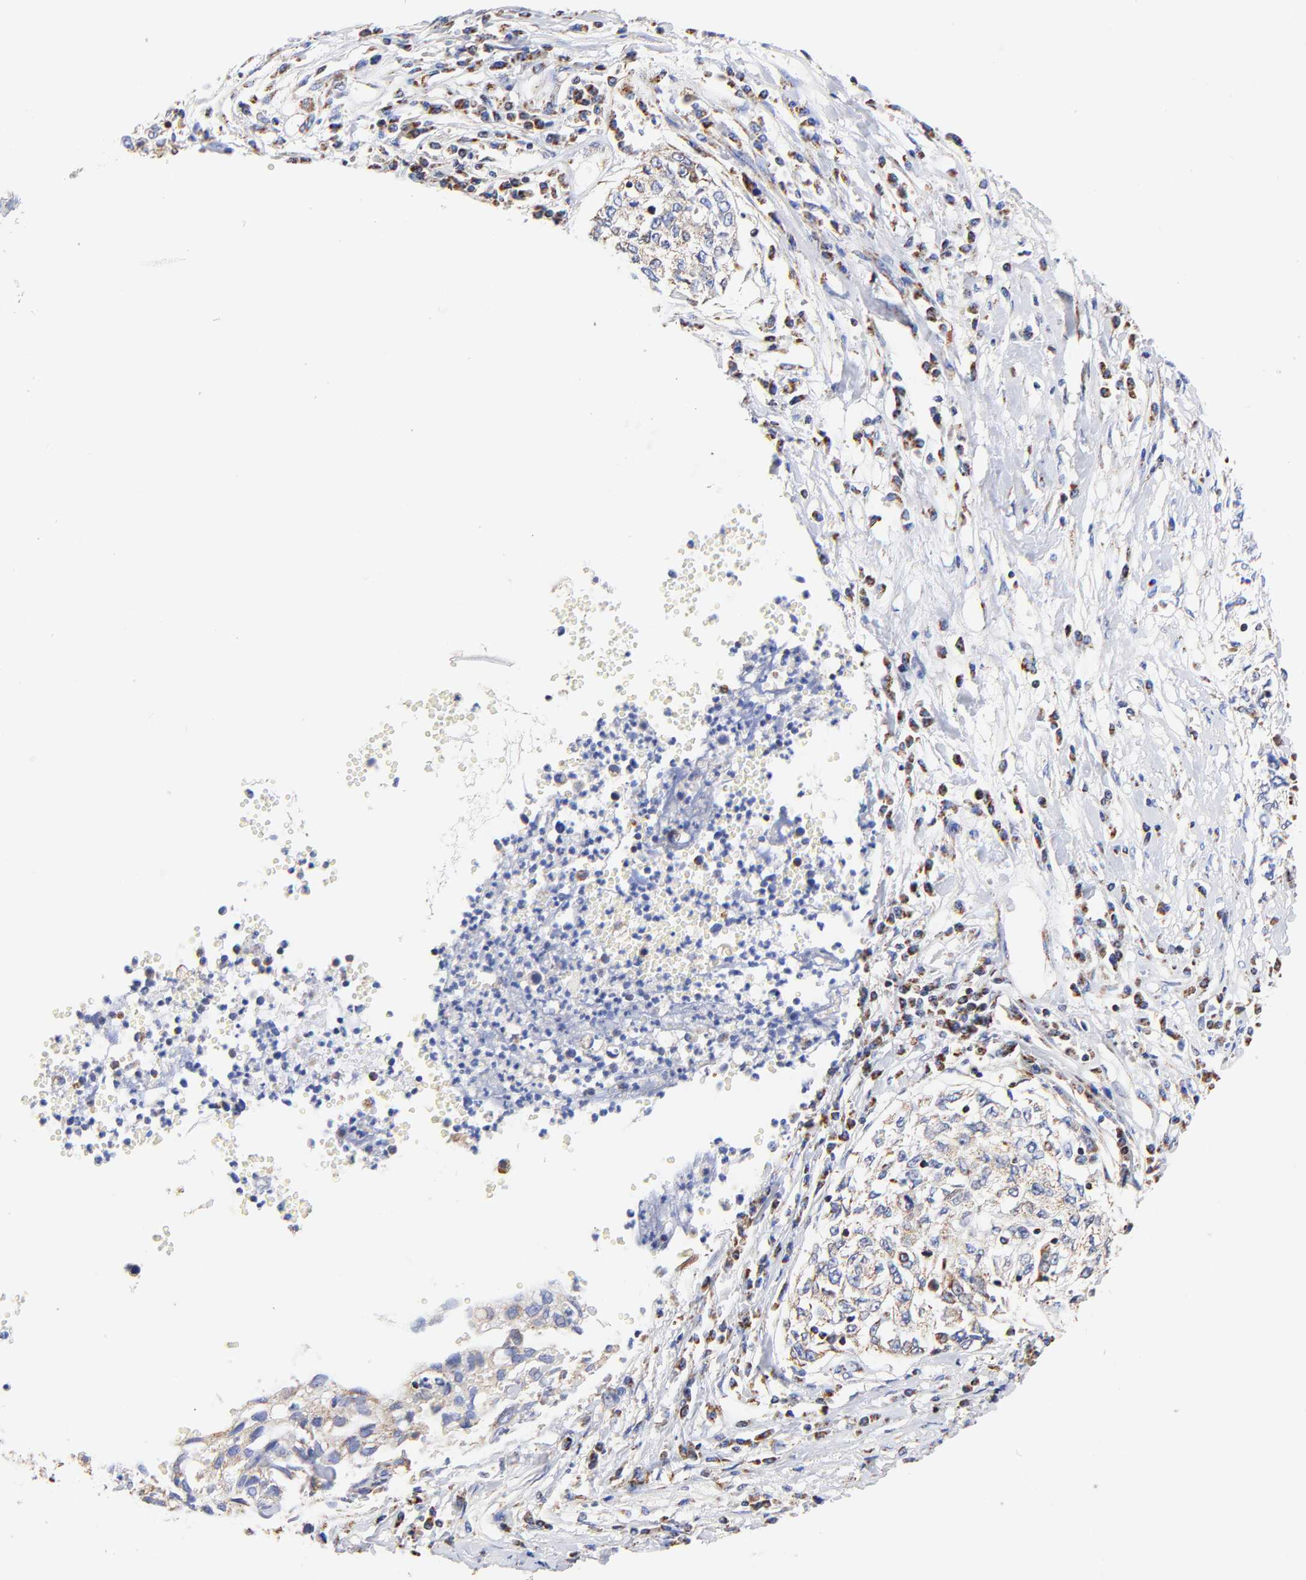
{"staining": {"intensity": "moderate", "quantity": "25%-75%", "location": "cytoplasmic/membranous"}, "tissue": "cervical cancer", "cell_type": "Tumor cells", "image_type": "cancer", "snomed": [{"axis": "morphology", "description": "Normal tissue, NOS"}, {"axis": "morphology", "description": "Squamous cell carcinoma, NOS"}, {"axis": "topography", "description": "Cervix"}], "caption": "IHC staining of cervical cancer (squamous cell carcinoma), which exhibits medium levels of moderate cytoplasmic/membranous expression in approximately 25%-75% of tumor cells indicating moderate cytoplasmic/membranous protein expression. The staining was performed using DAB (brown) for protein detection and nuclei were counterstained in hematoxylin (blue).", "gene": "ATP5F1D", "patient": {"sex": "female", "age": 45}}